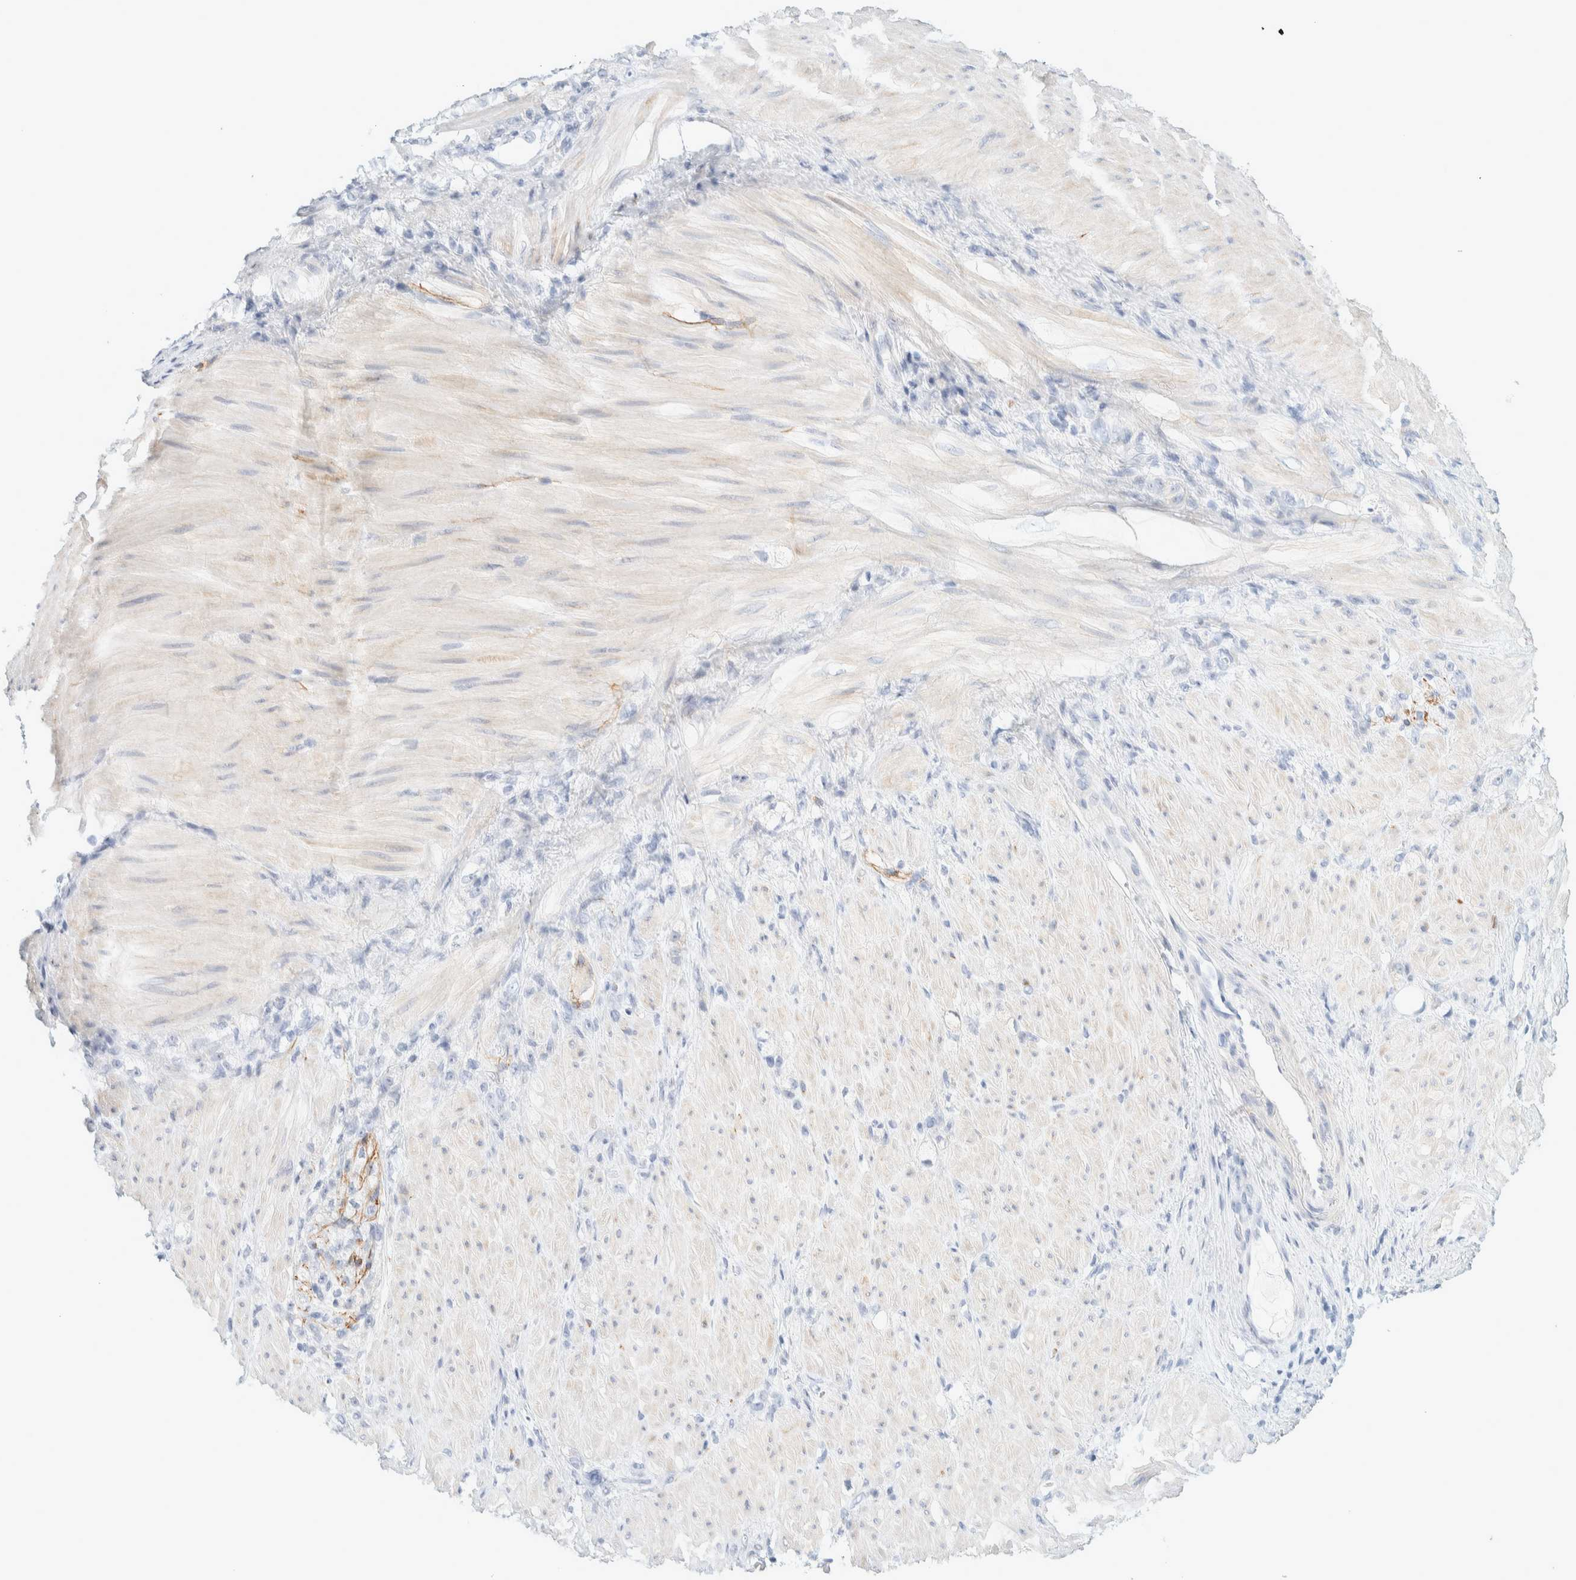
{"staining": {"intensity": "negative", "quantity": "none", "location": "none"}, "tissue": "stomach cancer", "cell_type": "Tumor cells", "image_type": "cancer", "snomed": [{"axis": "morphology", "description": "Normal tissue, NOS"}, {"axis": "morphology", "description": "Adenocarcinoma, NOS"}, {"axis": "topography", "description": "Stomach"}], "caption": "A photomicrograph of human stomach cancer (adenocarcinoma) is negative for staining in tumor cells. (DAB (3,3'-diaminobenzidine) immunohistochemistry (IHC) visualized using brightfield microscopy, high magnification).", "gene": "ATCAY", "patient": {"sex": "male", "age": 82}}